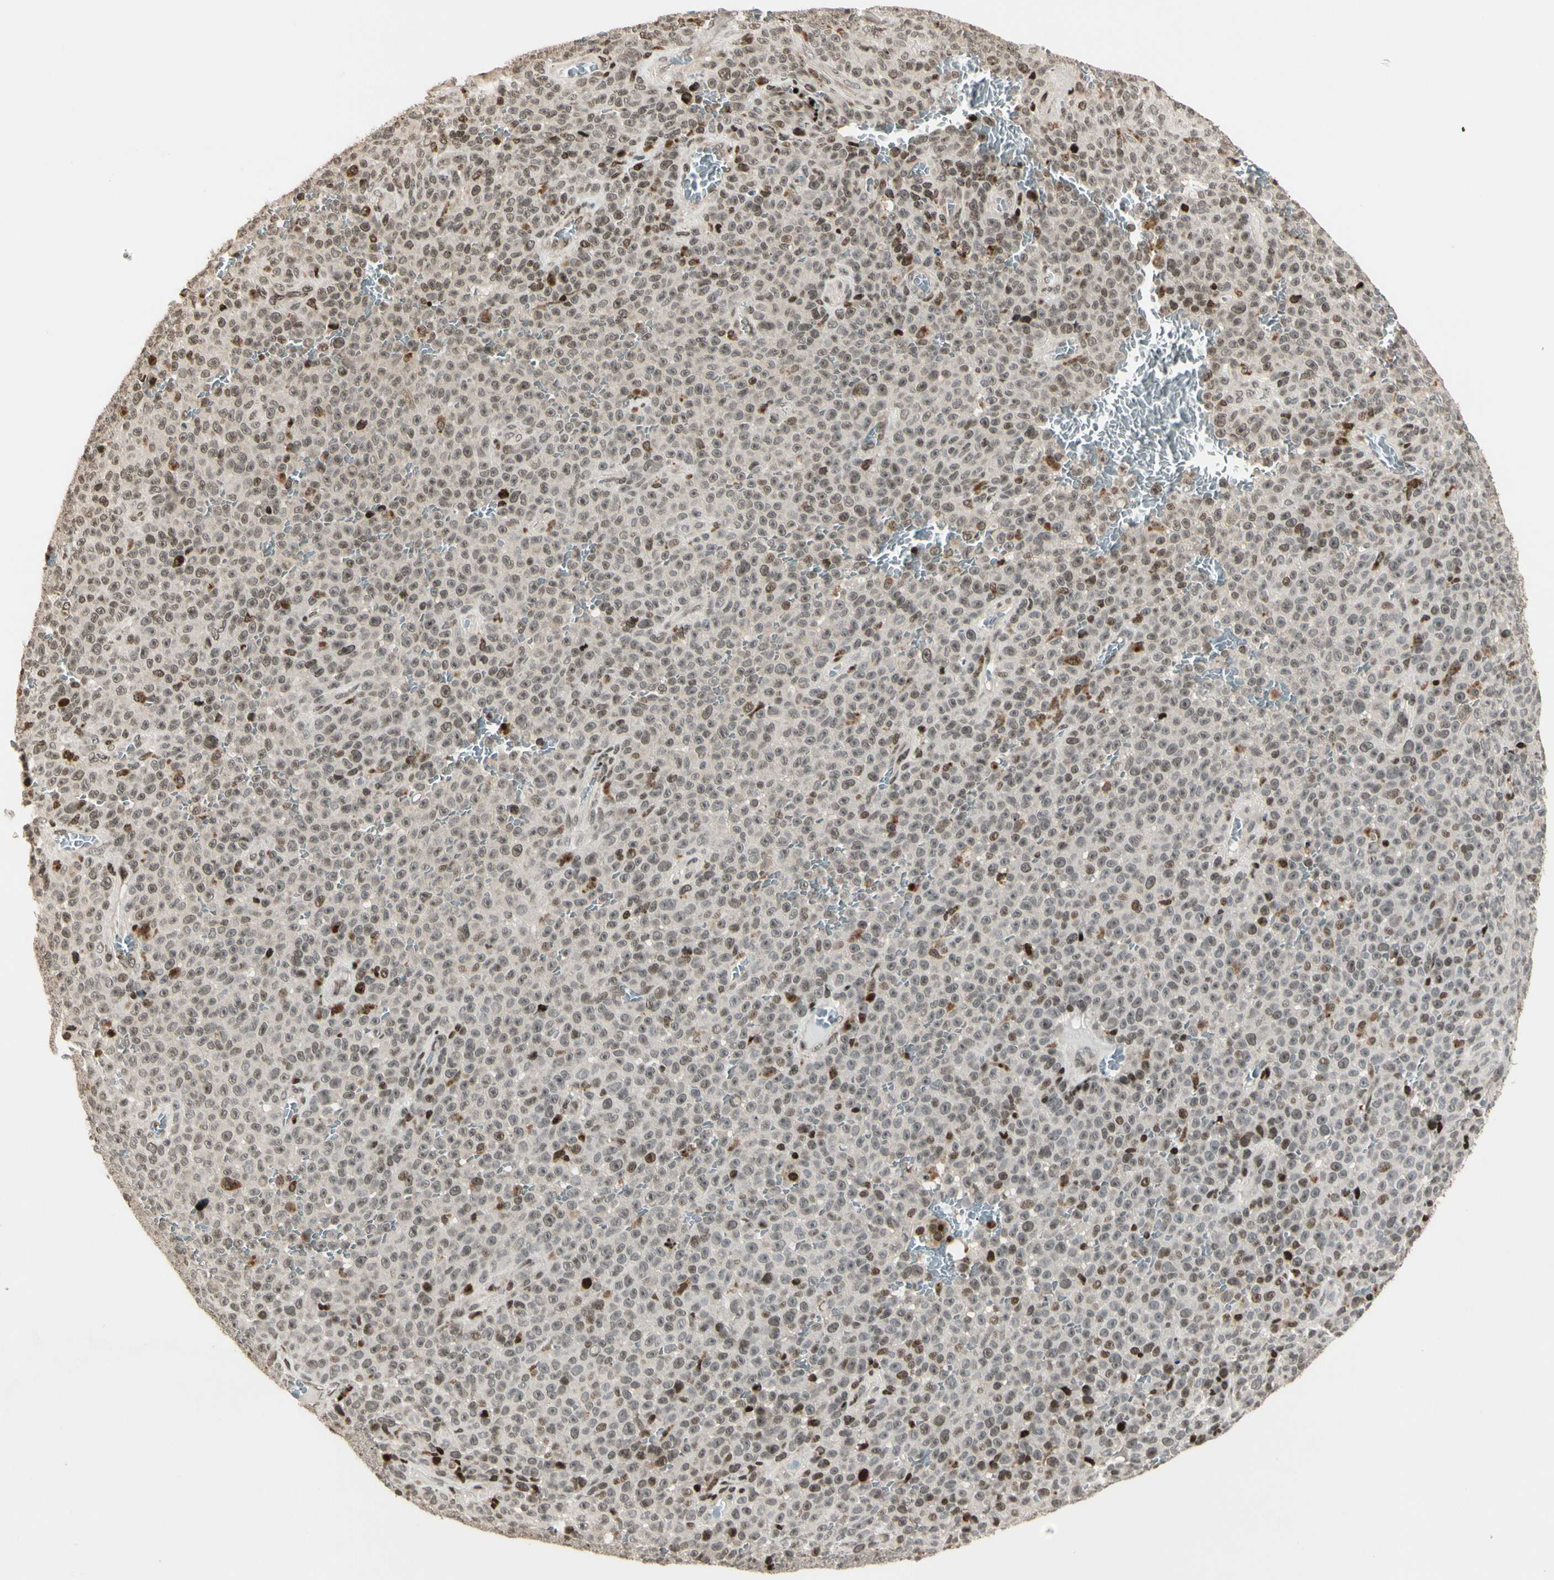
{"staining": {"intensity": "weak", "quantity": "25%-75%", "location": "nuclear"}, "tissue": "melanoma", "cell_type": "Tumor cells", "image_type": "cancer", "snomed": [{"axis": "morphology", "description": "Malignant melanoma, NOS"}, {"axis": "topography", "description": "Skin"}], "caption": "Protein expression analysis of human malignant melanoma reveals weak nuclear staining in approximately 25%-75% of tumor cells. The staining was performed using DAB, with brown indicating positive protein expression. Nuclei are stained blue with hematoxylin.", "gene": "TSHZ3", "patient": {"sex": "female", "age": 82}}